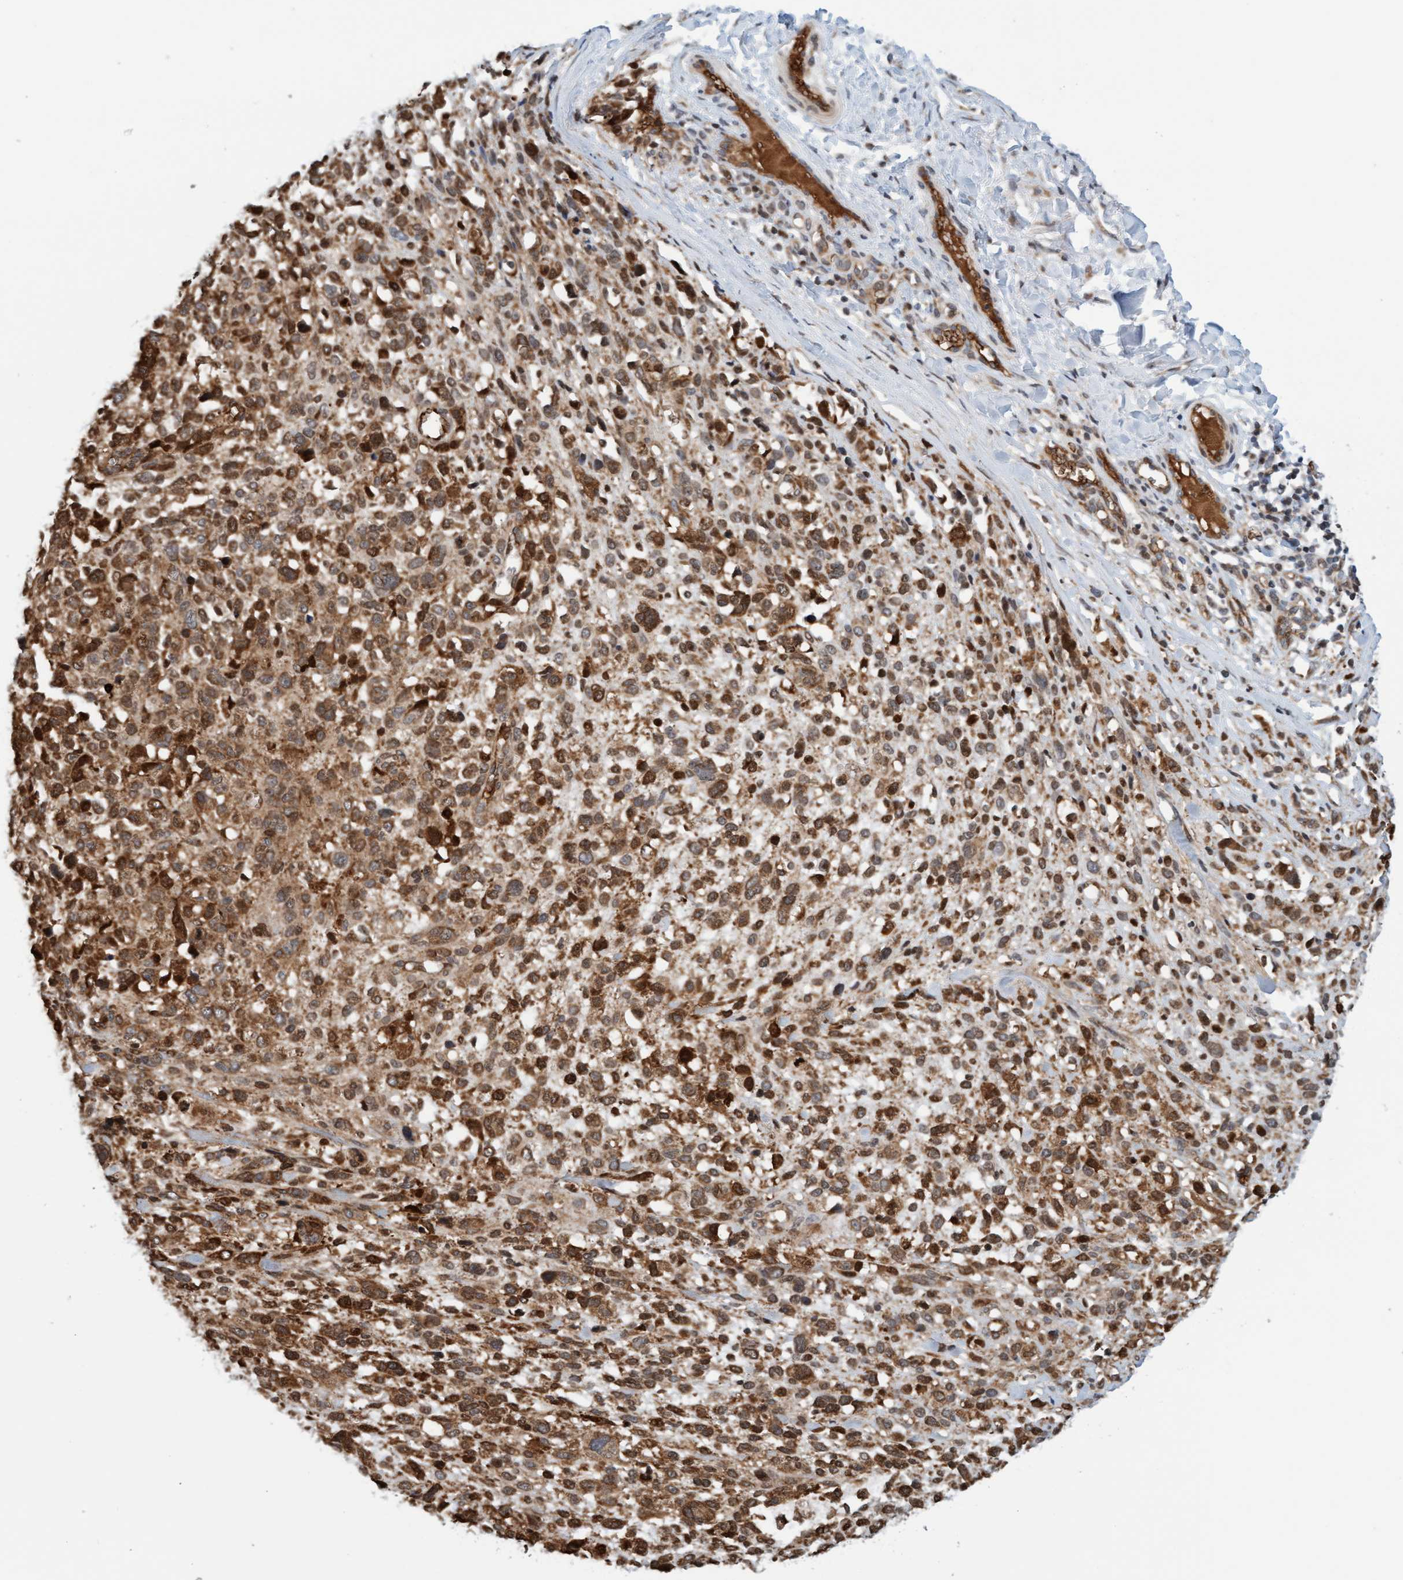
{"staining": {"intensity": "strong", "quantity": "25%-75%", "location": "cytoplasmic/membranous,nuclear"}, "tissue": "melanoma", "cell_type": "Tumor cells", "image_type": "cancer", "snomed": [{"axis": "morphology", "description": "Malignant melanoma, NOS"}, {"axis": "topography", "description": "Skin"}], "caption": "Melanoma was stained to show a protein in brown. There is high levels of strong cytoplasmic/membranous and nuclear expression in about 25%-75% of tumor cells. The protein of interest is stained brown, and the nuclei are stained in blue (DAB IHC with brightfield microscopy, high magnification).", "gene": "EIF4EBP1", "patient": {"sex": "female", "age": 55}}